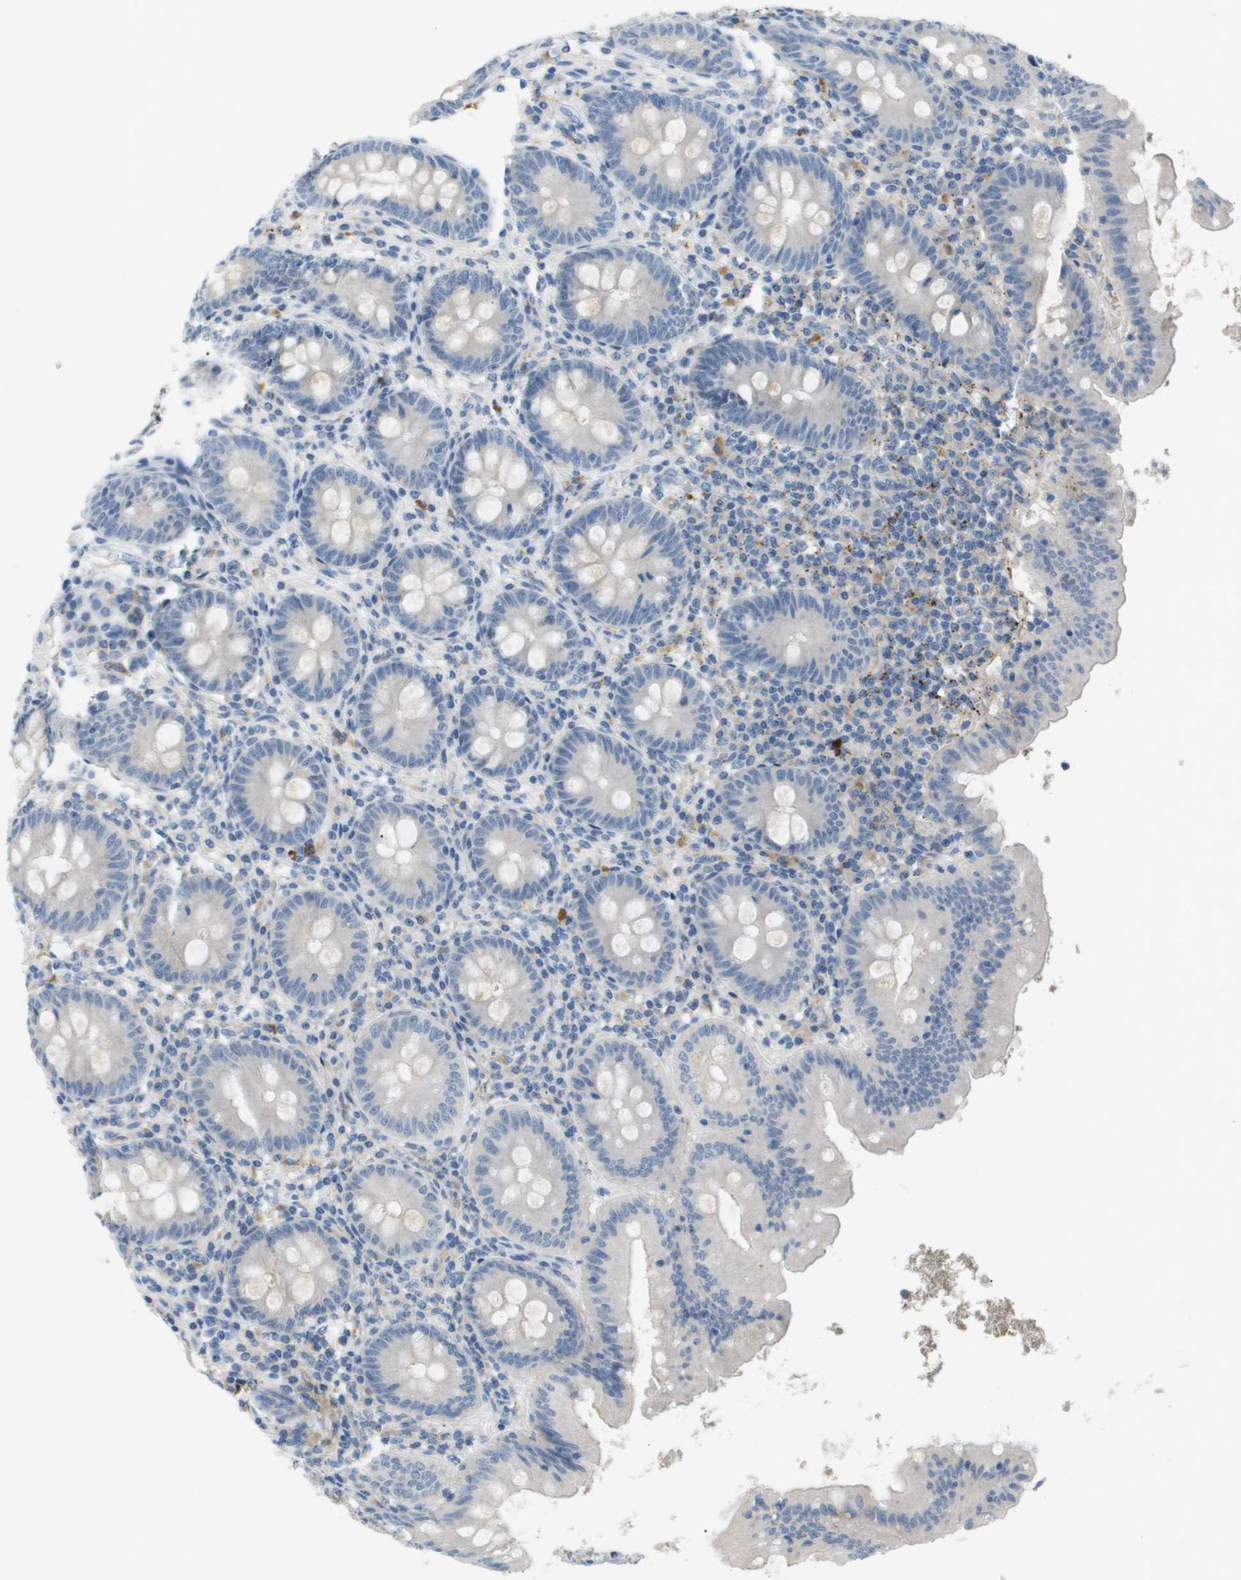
{"staining": {"intensity": "negative", "quantity": "none", "location": "none"}, "tissue": "appendix", "cell_type": "Glandular cells", "image_type": "normal", "snomed": [{"axis": "morphology", "description": "Normal tissue, NOS"}, {"axis": "topography", "description": "Appendix"}], "caption": "High magnification brightfield microscopy of normal appendix stained with DAB (brown) and counterstained with hematoxylin (blue): glandular cells show no significant staining. Nuclei are stained in blue.", "gene": "VTN", "patient": {"sex": "male", "age": 56}}